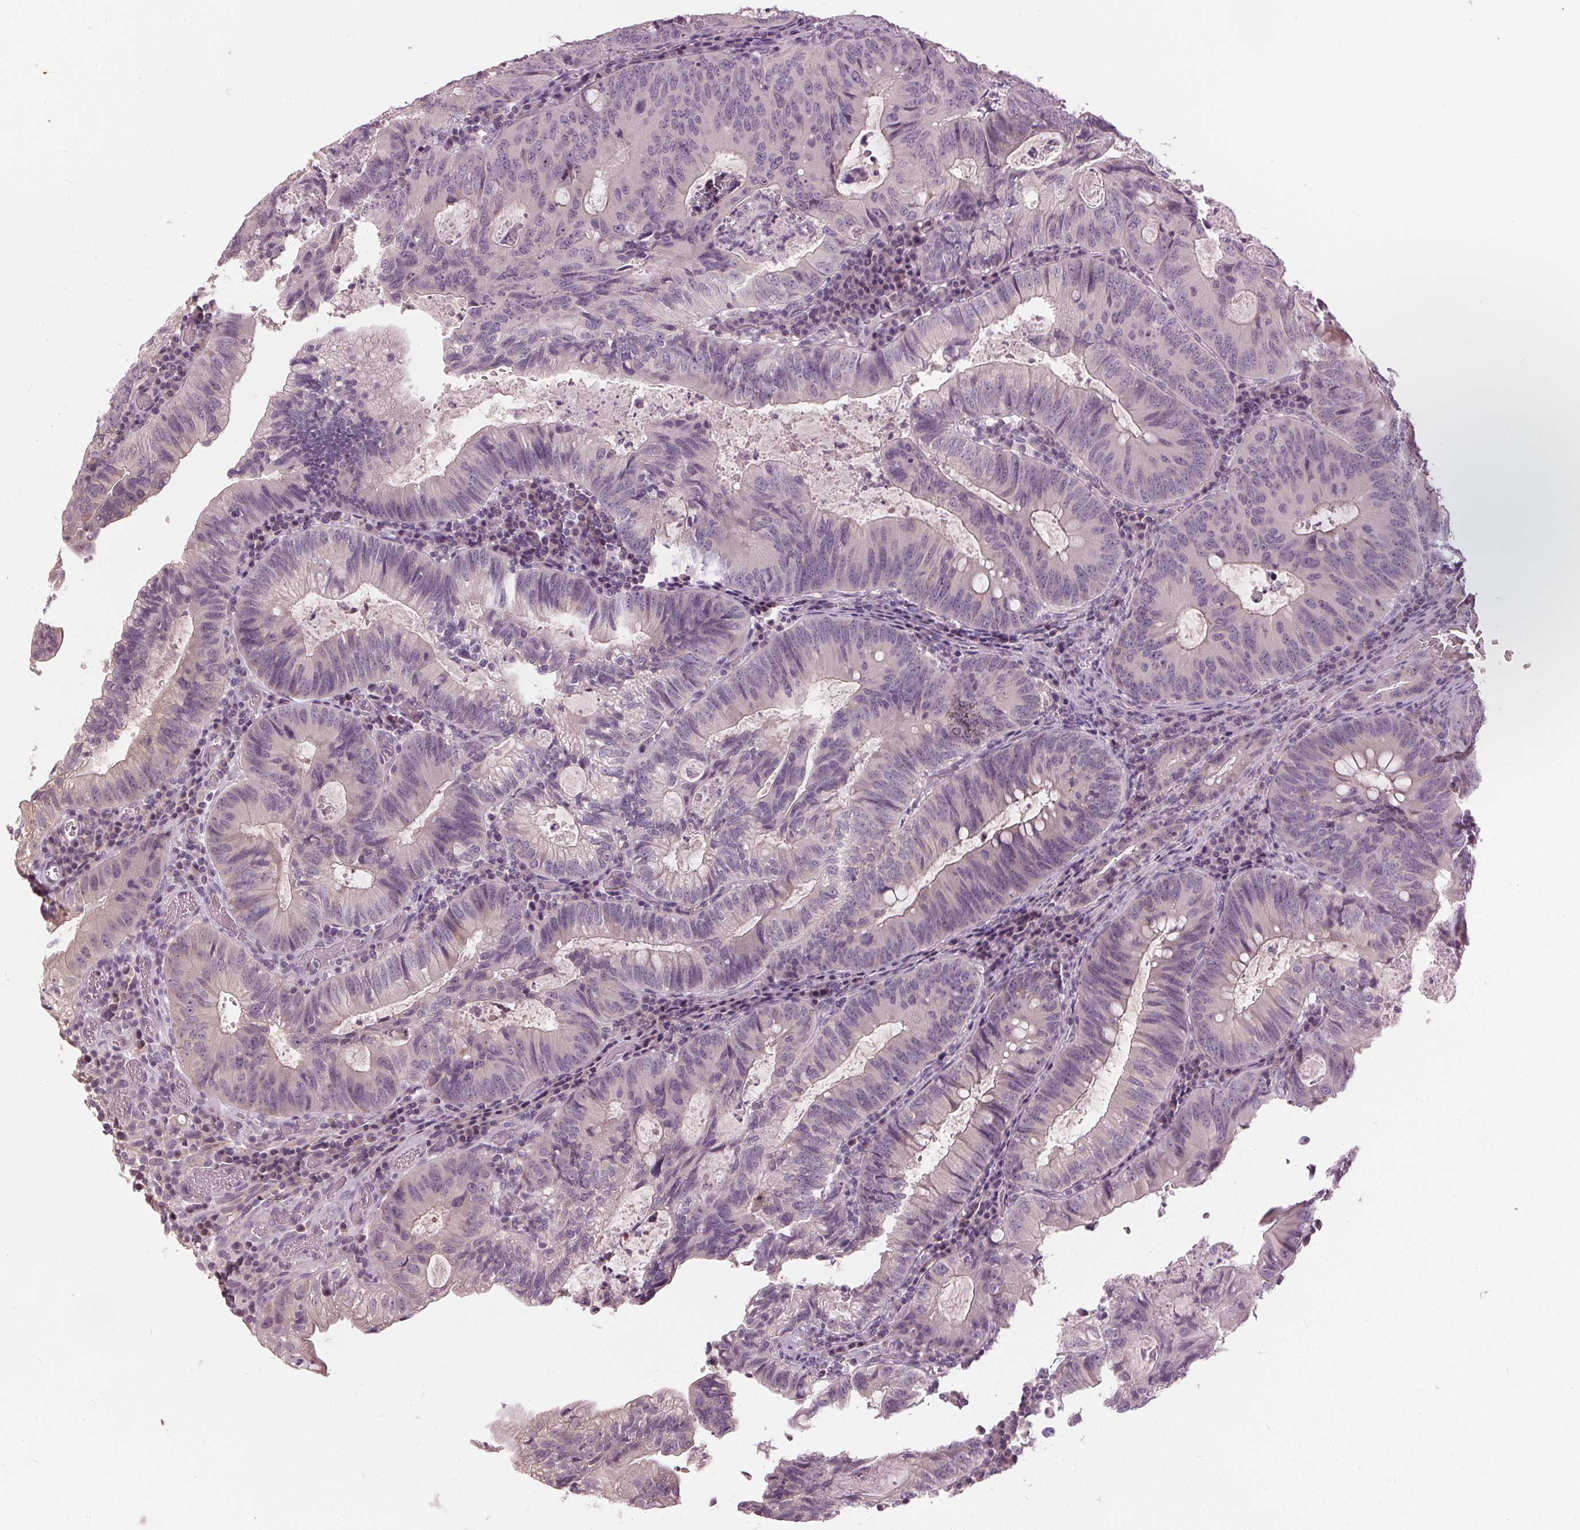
{"staining": {"intensity": "negative", "quantity": "none", "location": "none"}, "tissue": "colorectal cancer", "cell_type": "Tumor cells", "image_type": "cancer", "snomed": [{"axis": "morphology", "description": "Adenocarcinoma, NOS"}, {"axis": "topography", "description": "Colon"}], "caption": "This micrograph is of colorectal cancer (adenocarcinoma) stained with immunohistochemistry to label a protein in brown with the nuclei are counter-stained blue. There is no positivity in tumor cells.", "gene": "KLK13", "patient": {"sex": "male", "age": 67}}